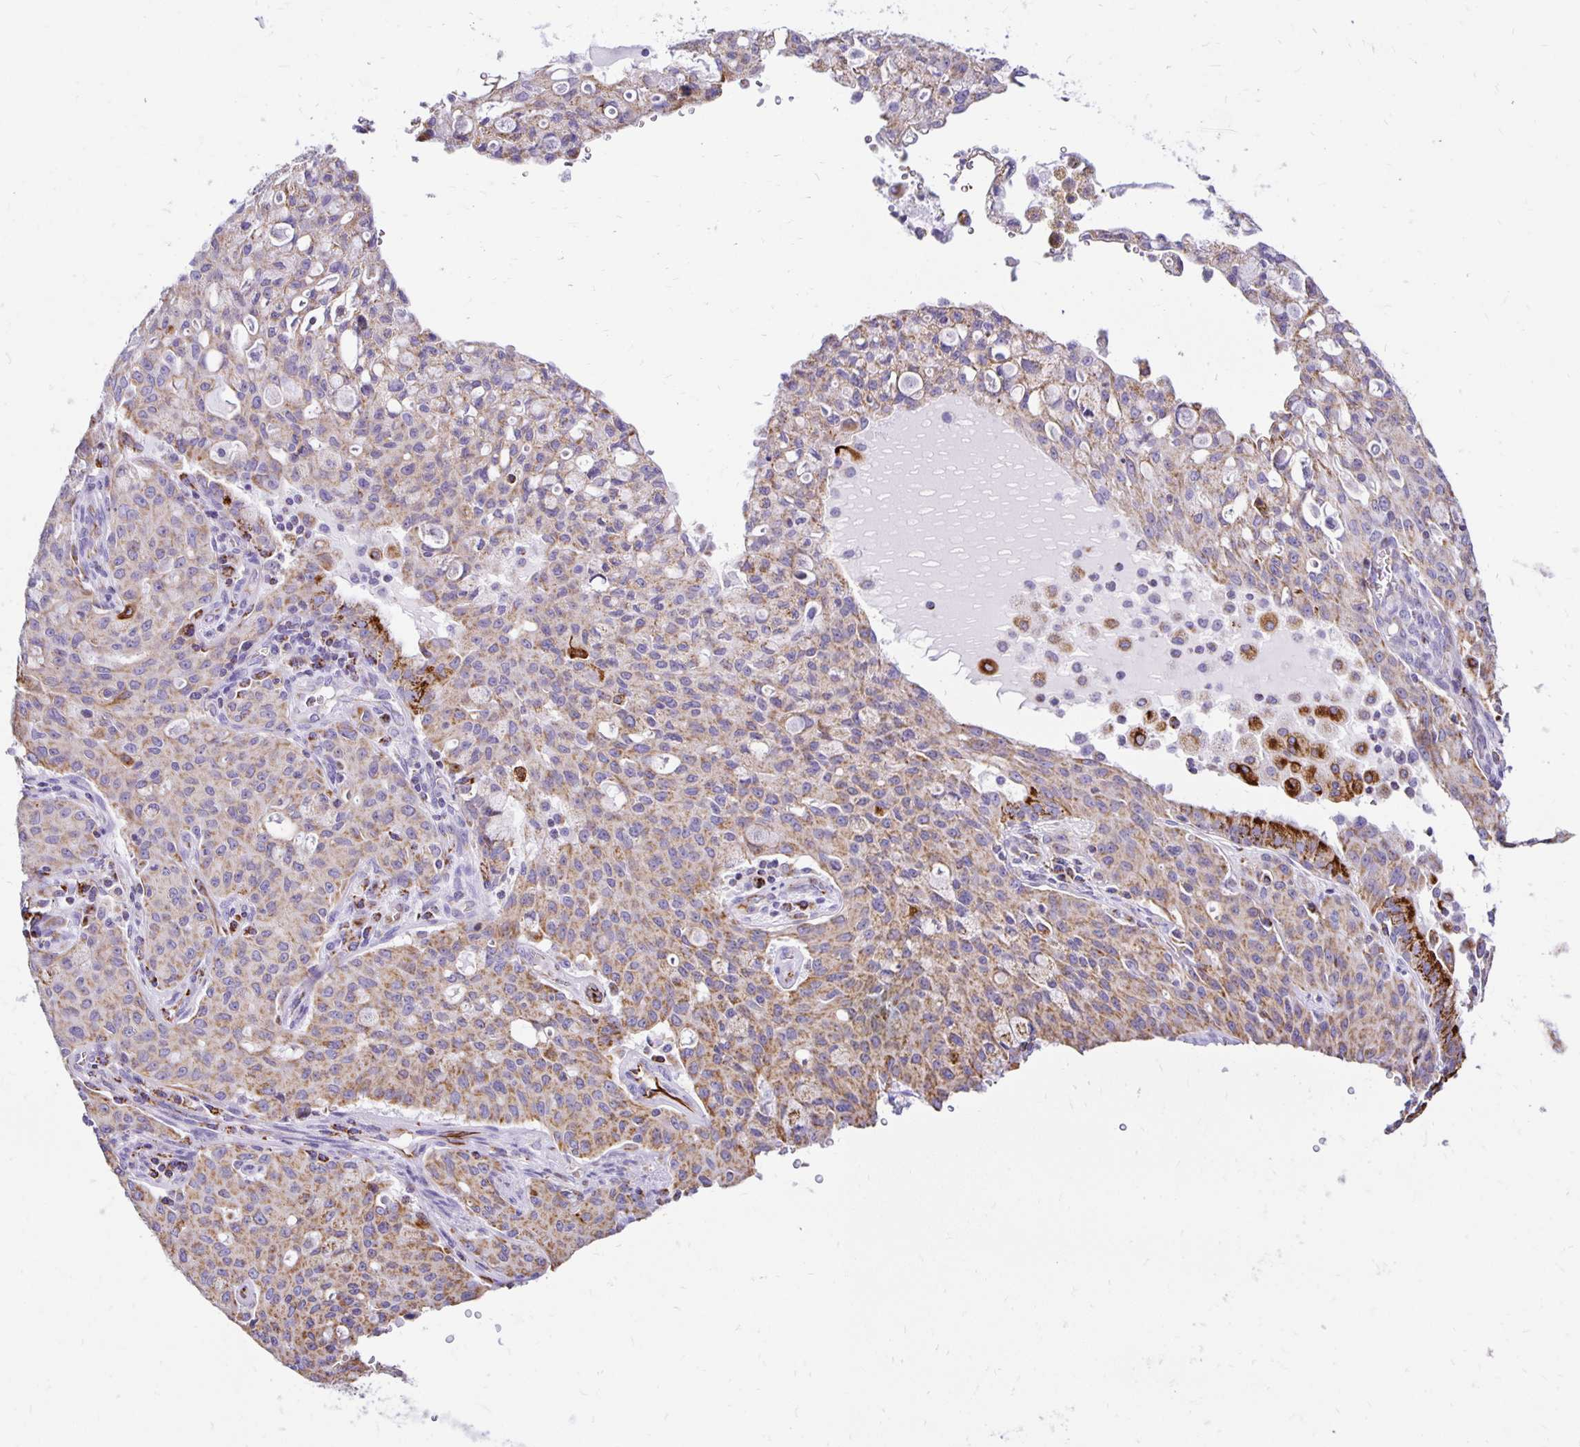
{"staining": {"intensity": "moderate", "quantity": "25%-75%", "location": "cytoplasmic/membranous"}, "tissue": "lung cancer", "cell_type": "Tumor cells", "image_type": "cancer", "snomed": [{"axis": "morphology", "description": "Adenocarcinoma, NOS"}, {"axis": "topography", "description": "Lung"}], "caption": "A brown stain highlights moderate cytoplasmic/membranous positivity of a protein in adenocarcinoma (lung) tumor cells.", "gene": "PLAAT2", "patient": {"sex": "female", "age": 44}}